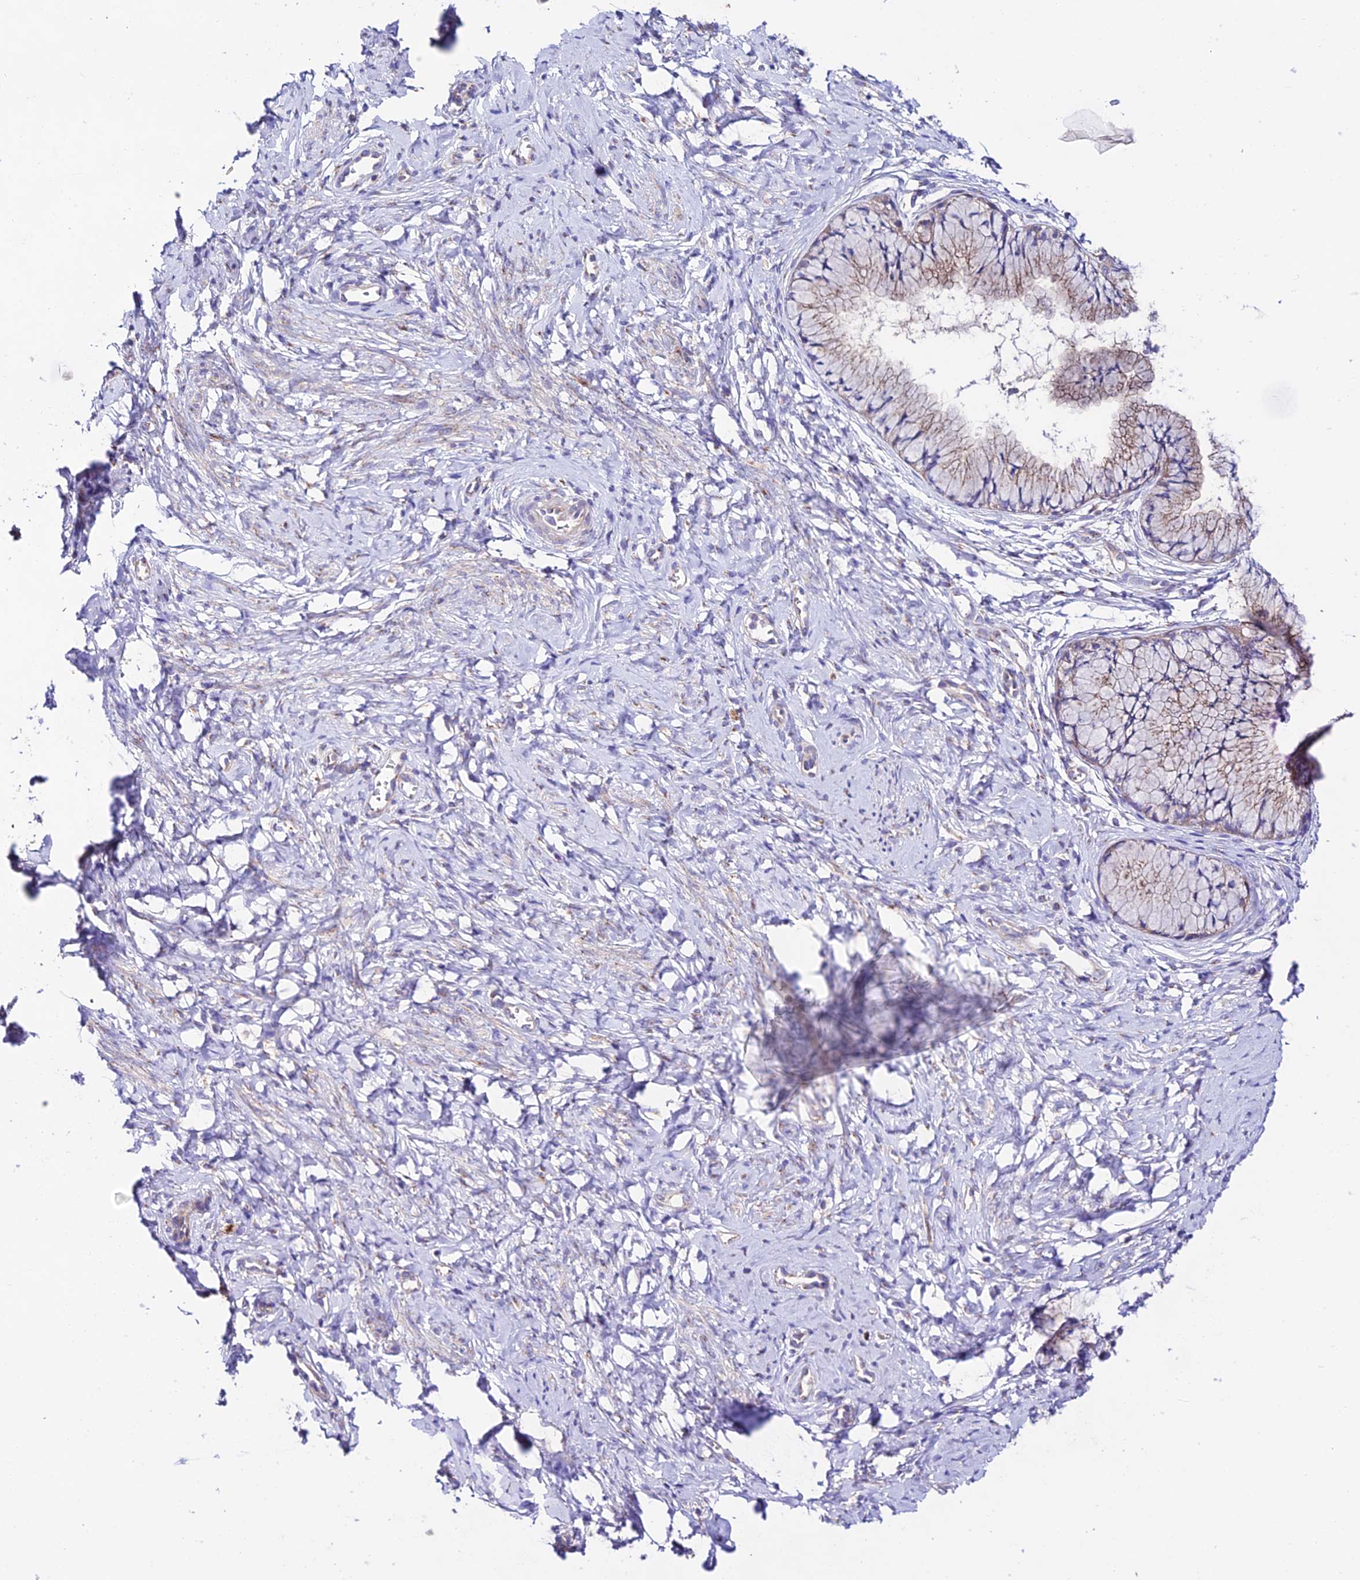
{"staining": {"intensity": "weak", "quantity": "25%-75%", "location": "cytoplasmic/membranous"}, "tissue": "cervix", "cell_type": "Glandular cells", "image_type": "normal", "snomed": [{"axis": "morphology", "description": "Normal tissue, NOS"}, {"axis": "topography", "description": "Cervix"}], "caption": "Immunohistochemistry staining of benign cervix, which demonstrates low levels of weak cytoplasmic/membranous positivity in approximately 25%-75% of glandular cells indicating weak cytoplasmic/membranous protein expression. The staining was performed using DAB (3,3'-diaminobenzidine) (brown) for protein detection and nuclei were counterstained in hematoxylin (blue).", "gene": "LACTB2", "patient": {"sex": "female", "age": 42}}